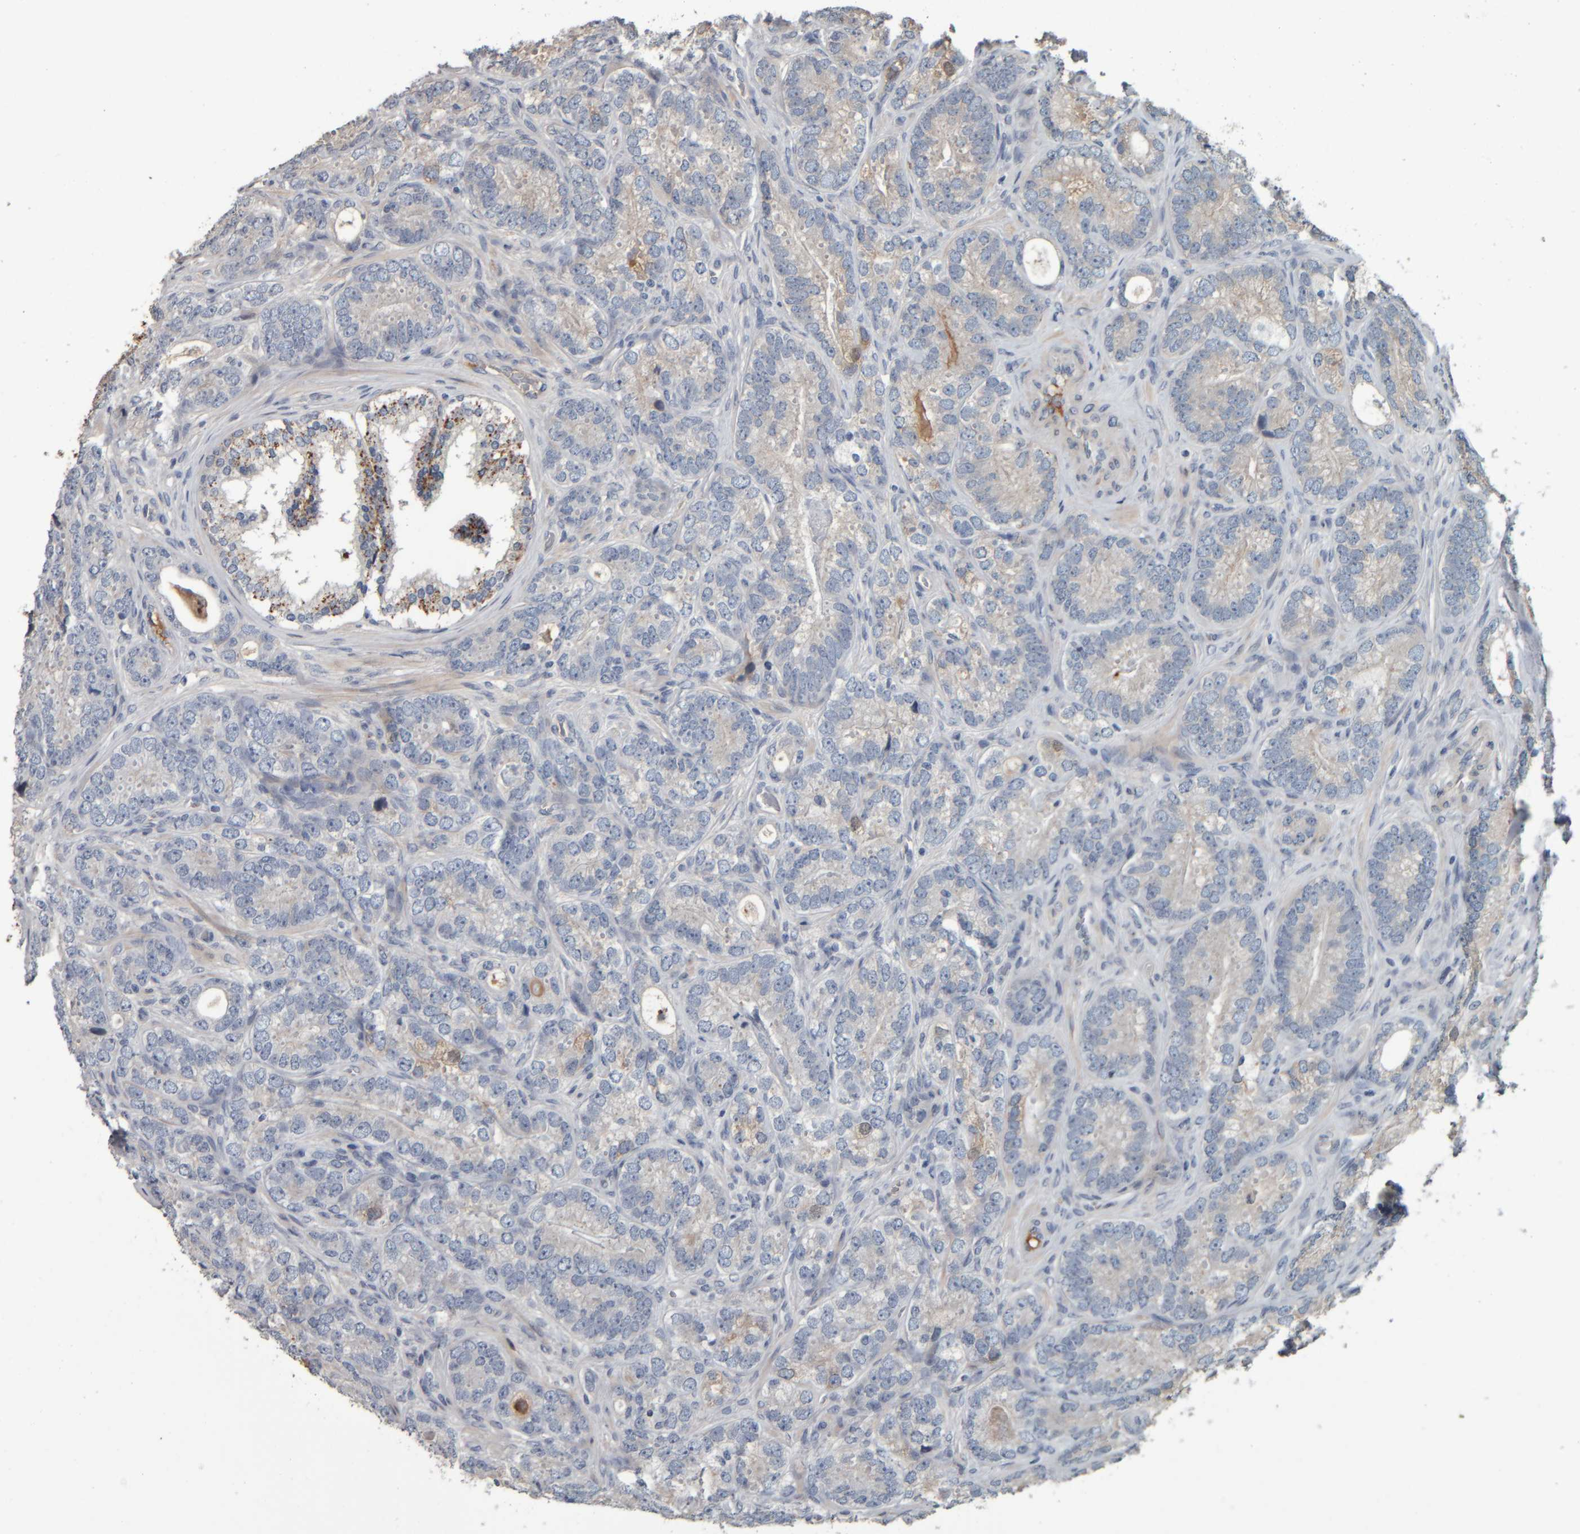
{"staining": {"intensity": "negative", "quantity": "none", "location": "none"}, "tissue": "prostate cancer", "cell_type": "Tumor cells", "image_type": "cancer", "snomed": [{"axis": "morphology", "description": "Adenocarcinoma, High grade"}, {"axis": "topography", "description": "Prostate"}], "caption": "A micrograph of adenocarcinoma (high-grade) (prostate) stained for a protein reveals no brown staining in tumor cells.", "gene": "CAVIN4", "patient": {"sex": "male", "age": 56}}